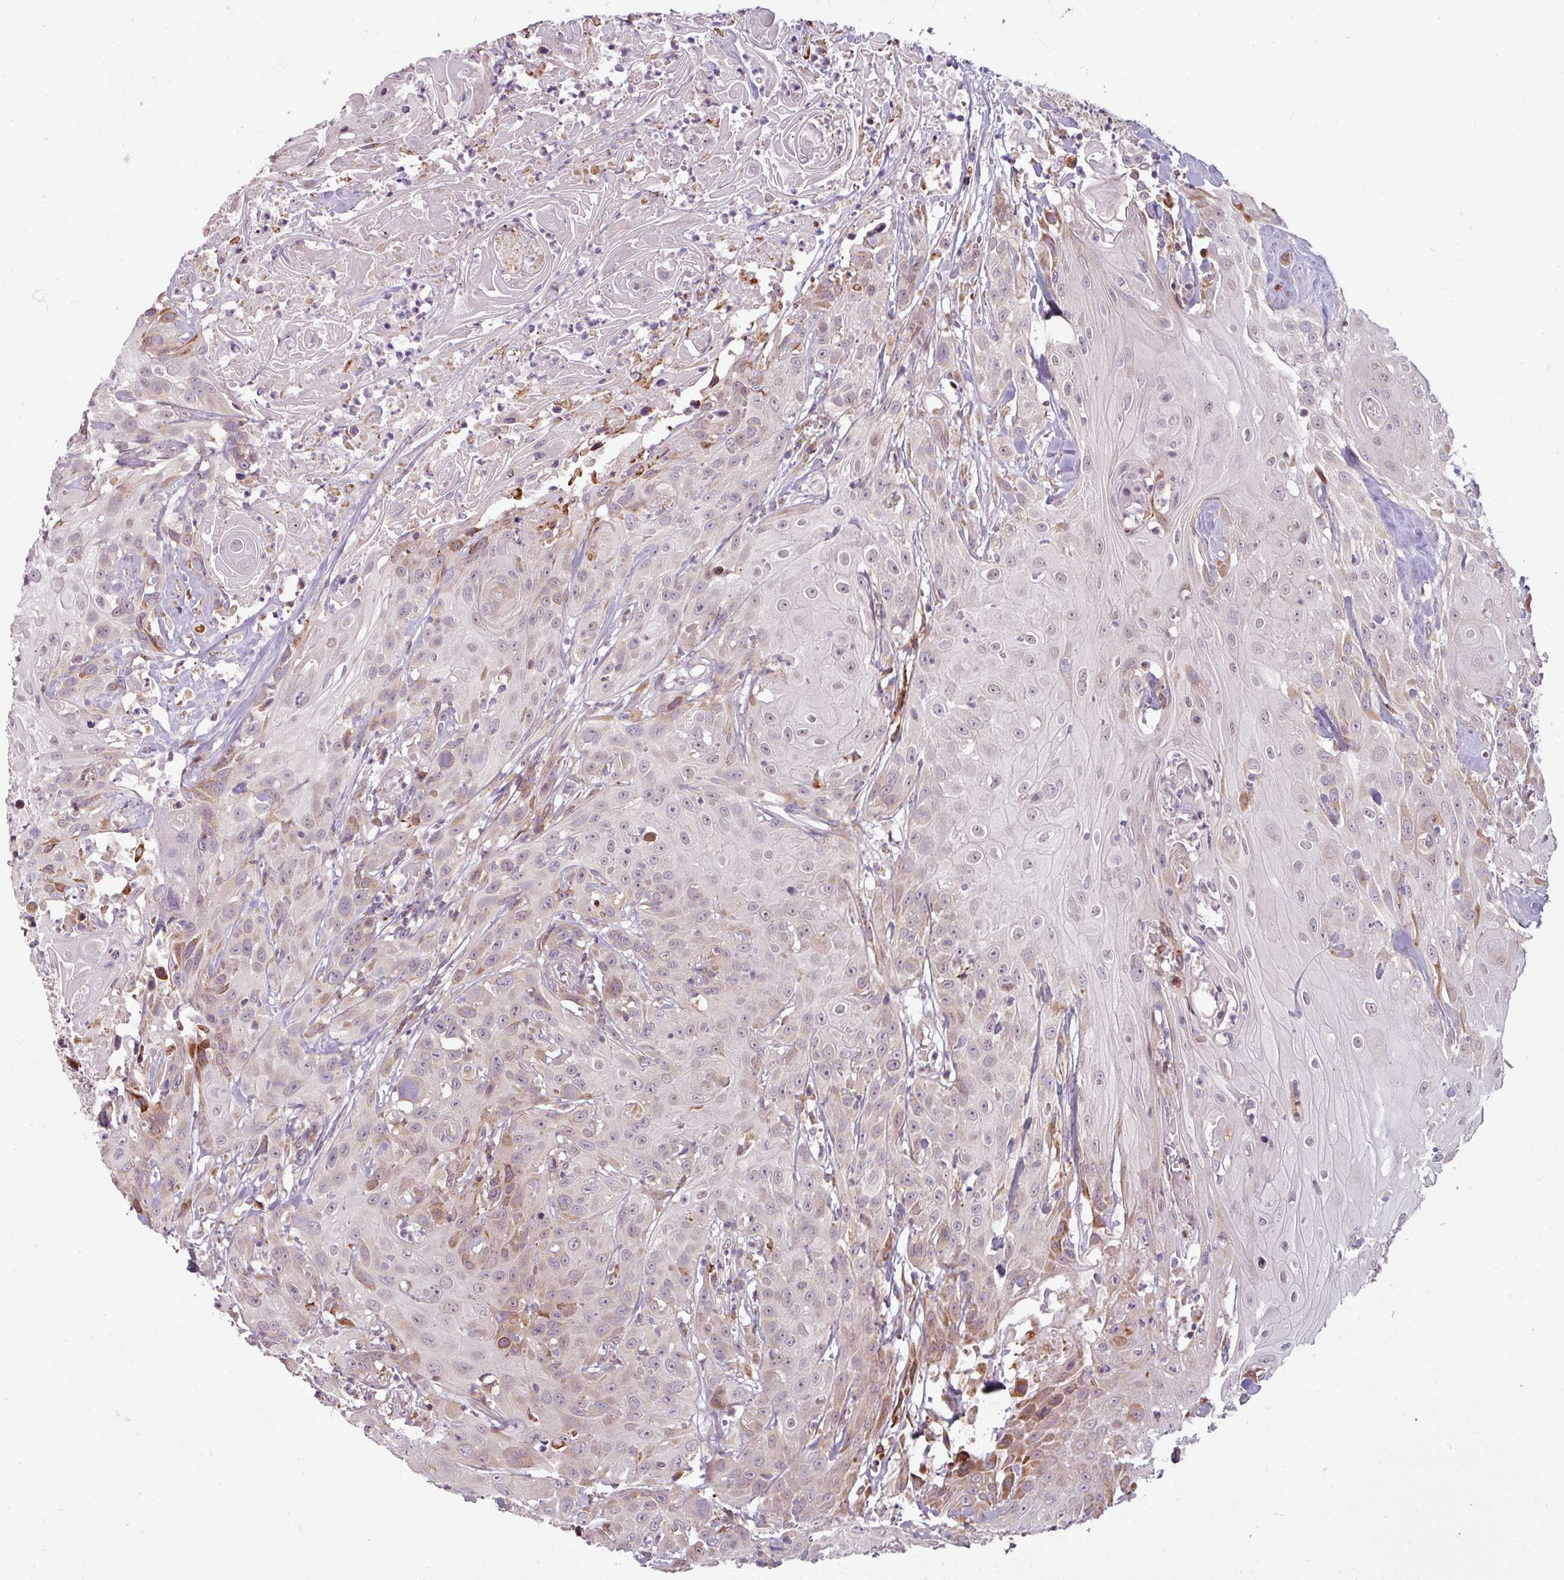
{"staining": {"intensity": "moderate", "quantity": "25%-75%", "location": "cytoplasmic/membranous"}, "tissue": "head and neck cancer", "cell_type": "Tumor cells", "image_type": "cancer", "snomed": [{"axis": "morphology", "description": "Squamous cell carcinoma, NOS"}, {"axis": "topography", "description": "Skin"}, {"axis": "topography", "description": "Head-Neck"}], "caption": "Immunohistochemistry micrograph of neoplastic tissue: head and neck squamous cell carcinoma stained using IHC reveals medium levels of moderate protein expression localized specifically in the cytoplasmic/membranous of tumor cells, appearing as a cytoplasmic/membranous brown color.", "gene": "MAGT1", "patient": {"sex": "male", "age": 80}}